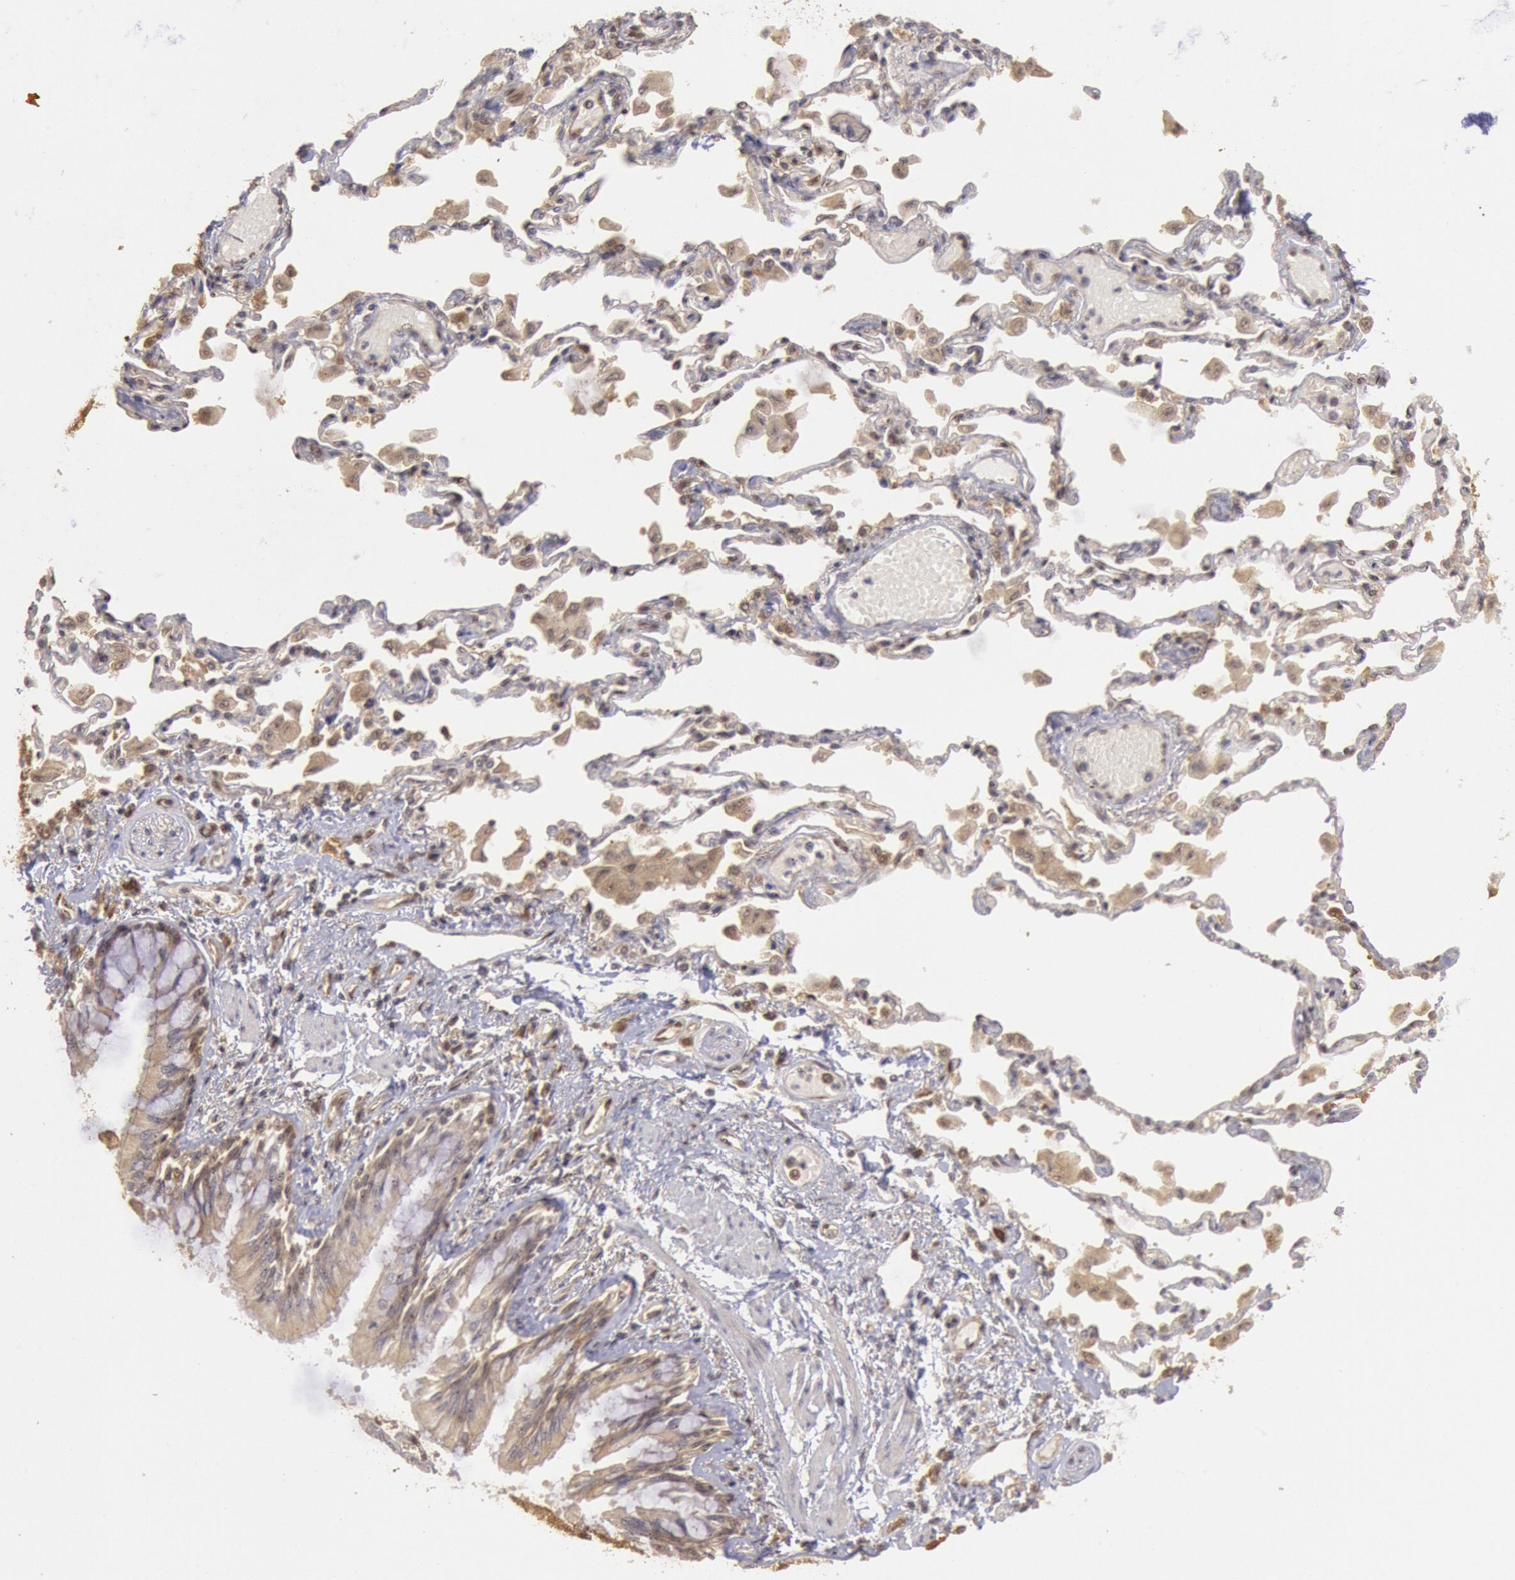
{"staining": {"intensity": "negative", "quantity": "none", "location": "none"}, "tissue": "adipose tissue", "cell_type": "Adipocytes", "image_type": "normal", "snomed": [{"axis": "morphology", "description": "Normal tissue, NOS"}, {"axis": "morphology", "description": "Adenocarcinoma, NOS"}, {"axis": "topography", "description": "Cartilage tissue"}, {"axis": "topography", "description": "Lung"}], "caption": "Human adipose tissue stained for a protein using immunohistochemistry reveals no positivity in adipocytes.", "gene": "STX17", "patient": {"sex": "female", "age": 67}}